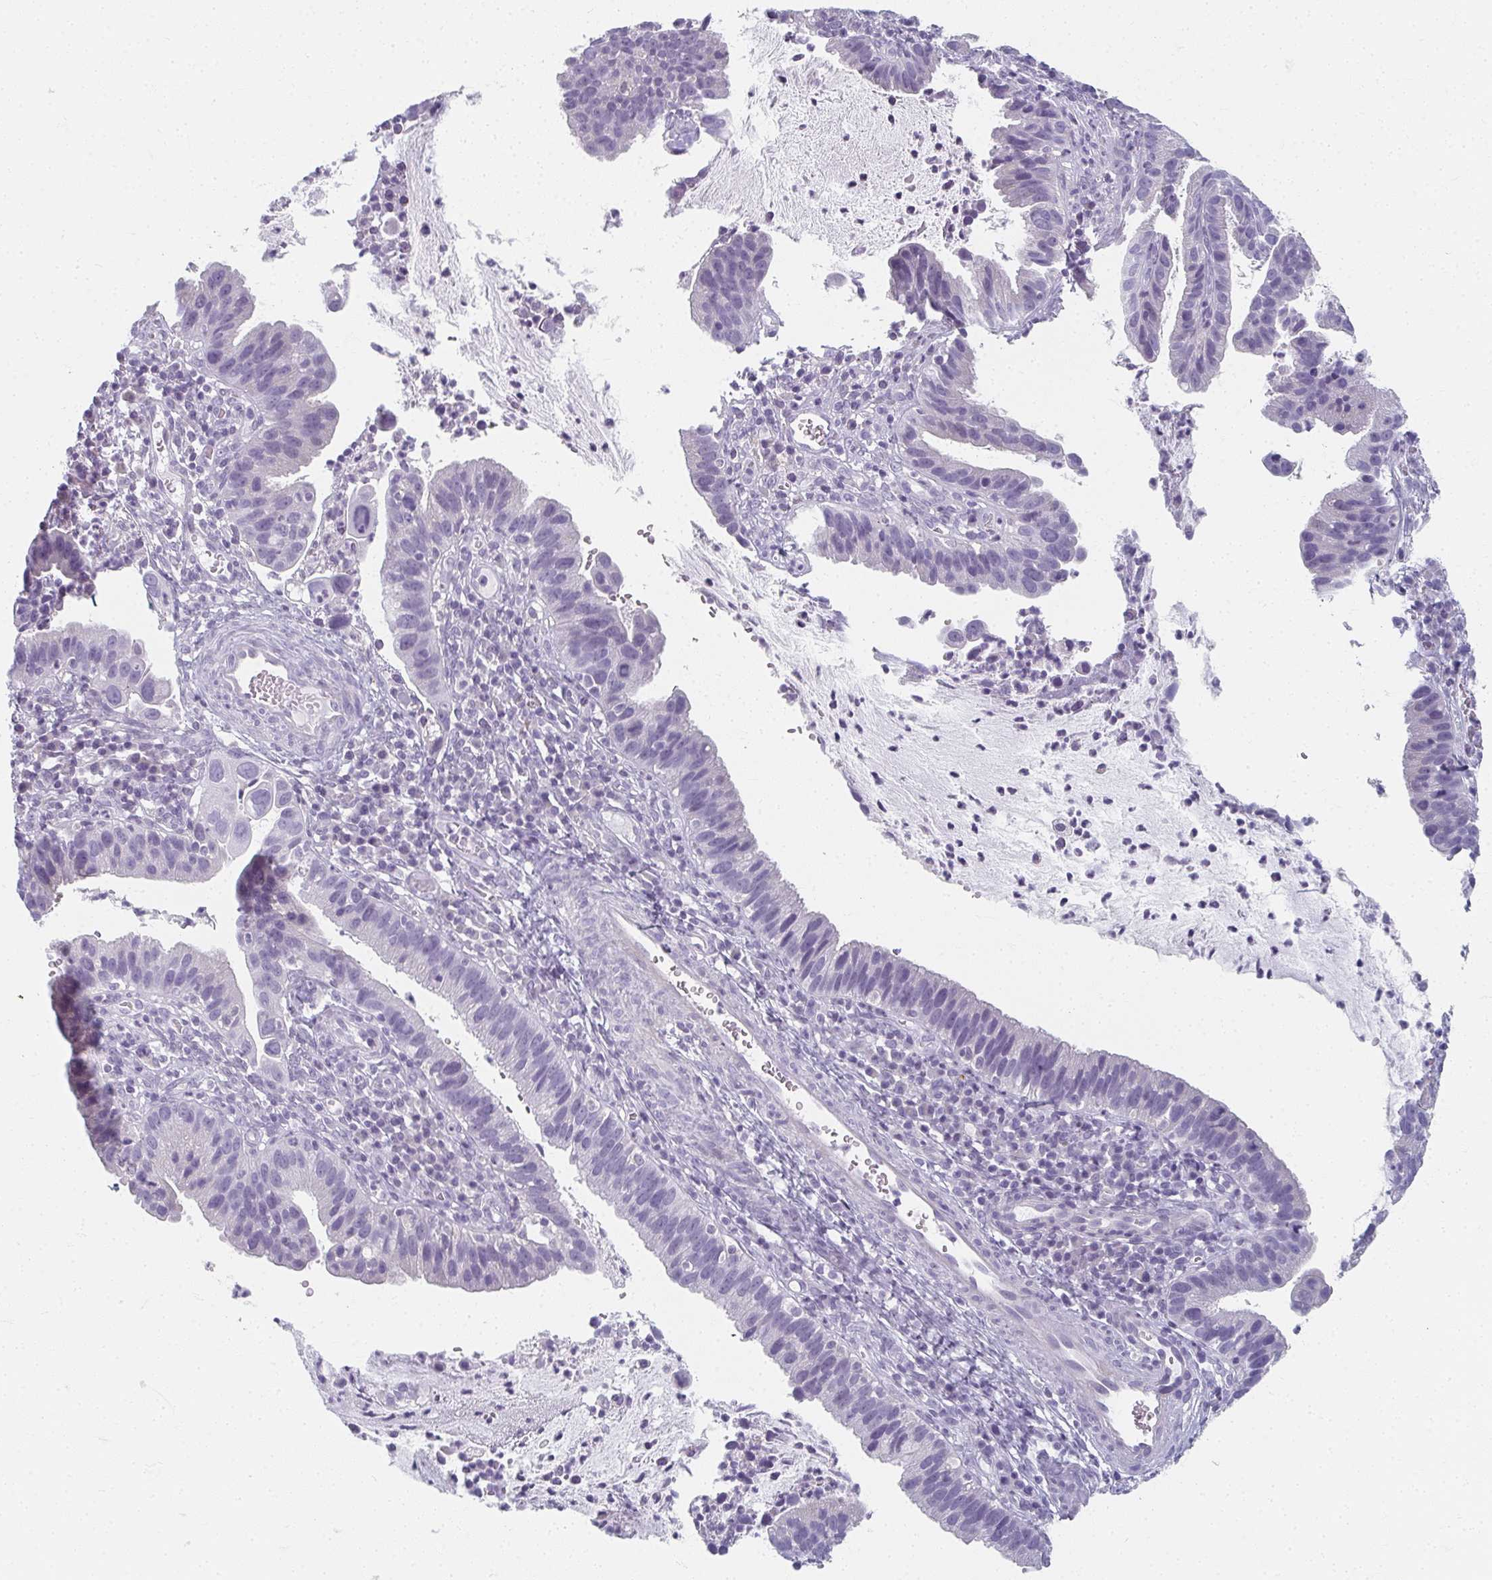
{"staining": {"intensity": "negative", "quantity": "none", "location": "none"}, "tissue": "cervical cancer", "cell_type": "Tumor cells", "image_type": "cancer", "snomed": [{"axis": "morphology", "description": "Adenocarcinoma, NOS"}, {"axis": "topography", "description": "Cervix"}], "caption": "Adenocarcinoma (cervical) was stained to show a protein in brown. There is no significant staining in tumor cells.", "gene": "CAMKV", "patient": {"sex": "female", "age": 34}}